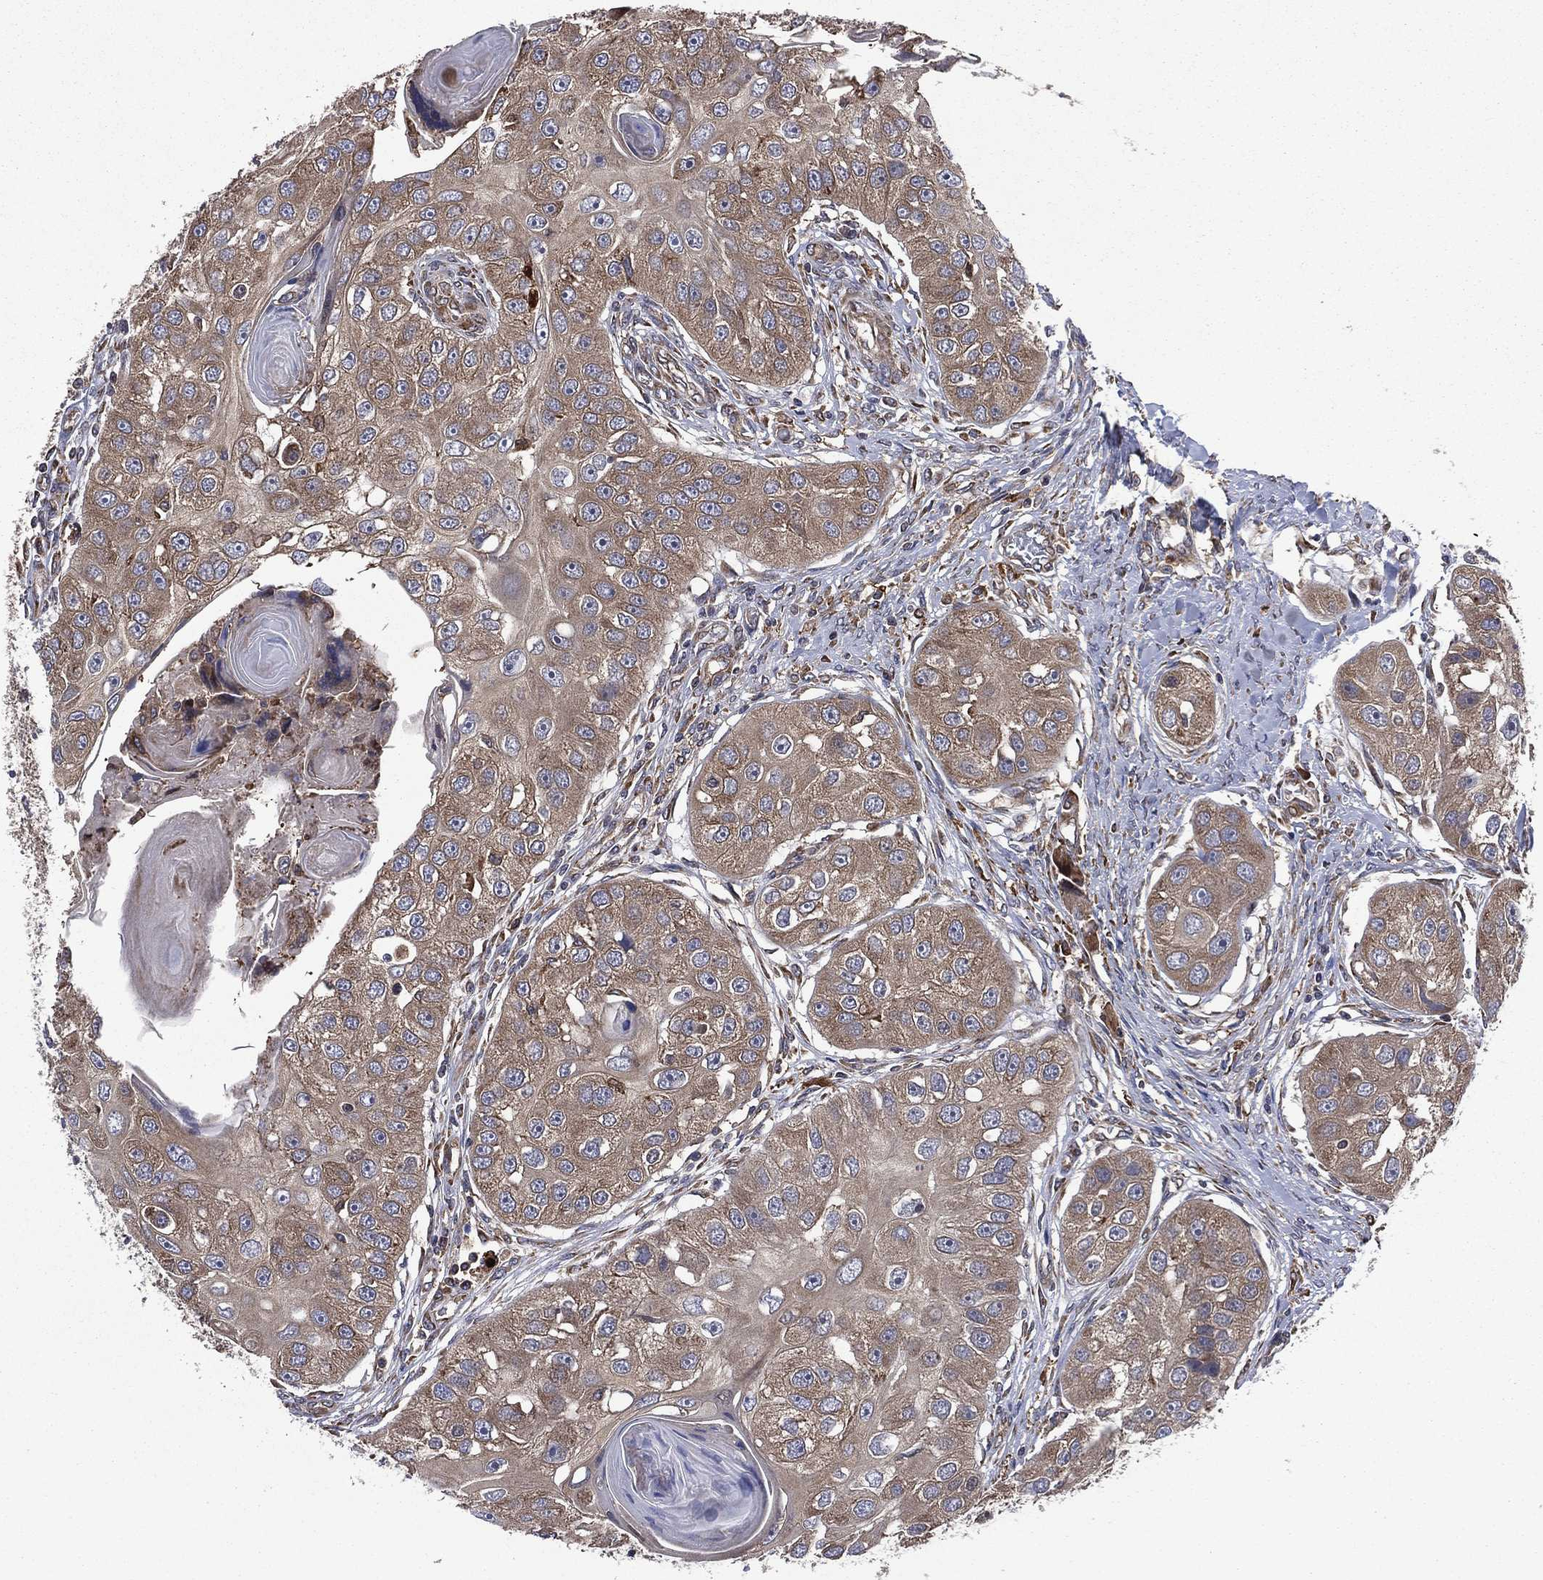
{"staining": {"intensity": "moderate", "quantity": ">75%", "location": "cytoplasmic/membranous"}, "tissue": "head and neck cancer", "cell_type": "Tumor cells", "image_type": "cancer", "snomed": [{"axis": "morphology", "description": "Normal tissue, NOS"}, {"axis": "morphology", "description": "Squamous cell carcinoma, NOS"}, {"axis": "topography", "description": "Skeletal muscle"}, {"axis": "topography", "description": "Head-Neck"}], "caption": "Immunohistochemical staining of human head and neck cancer (squamous cell carcinoma) exhibits medium levels of moderate cytoplasmic/membranous protein staining in approximately >75% of tumor cells. The protein is stained brown, and the nuclei are stained in blue (DAB IHC with brightfield microscopy, high magnification).", "gene": "C2orf76", "patient": {"sex": "male", "age": 51}}